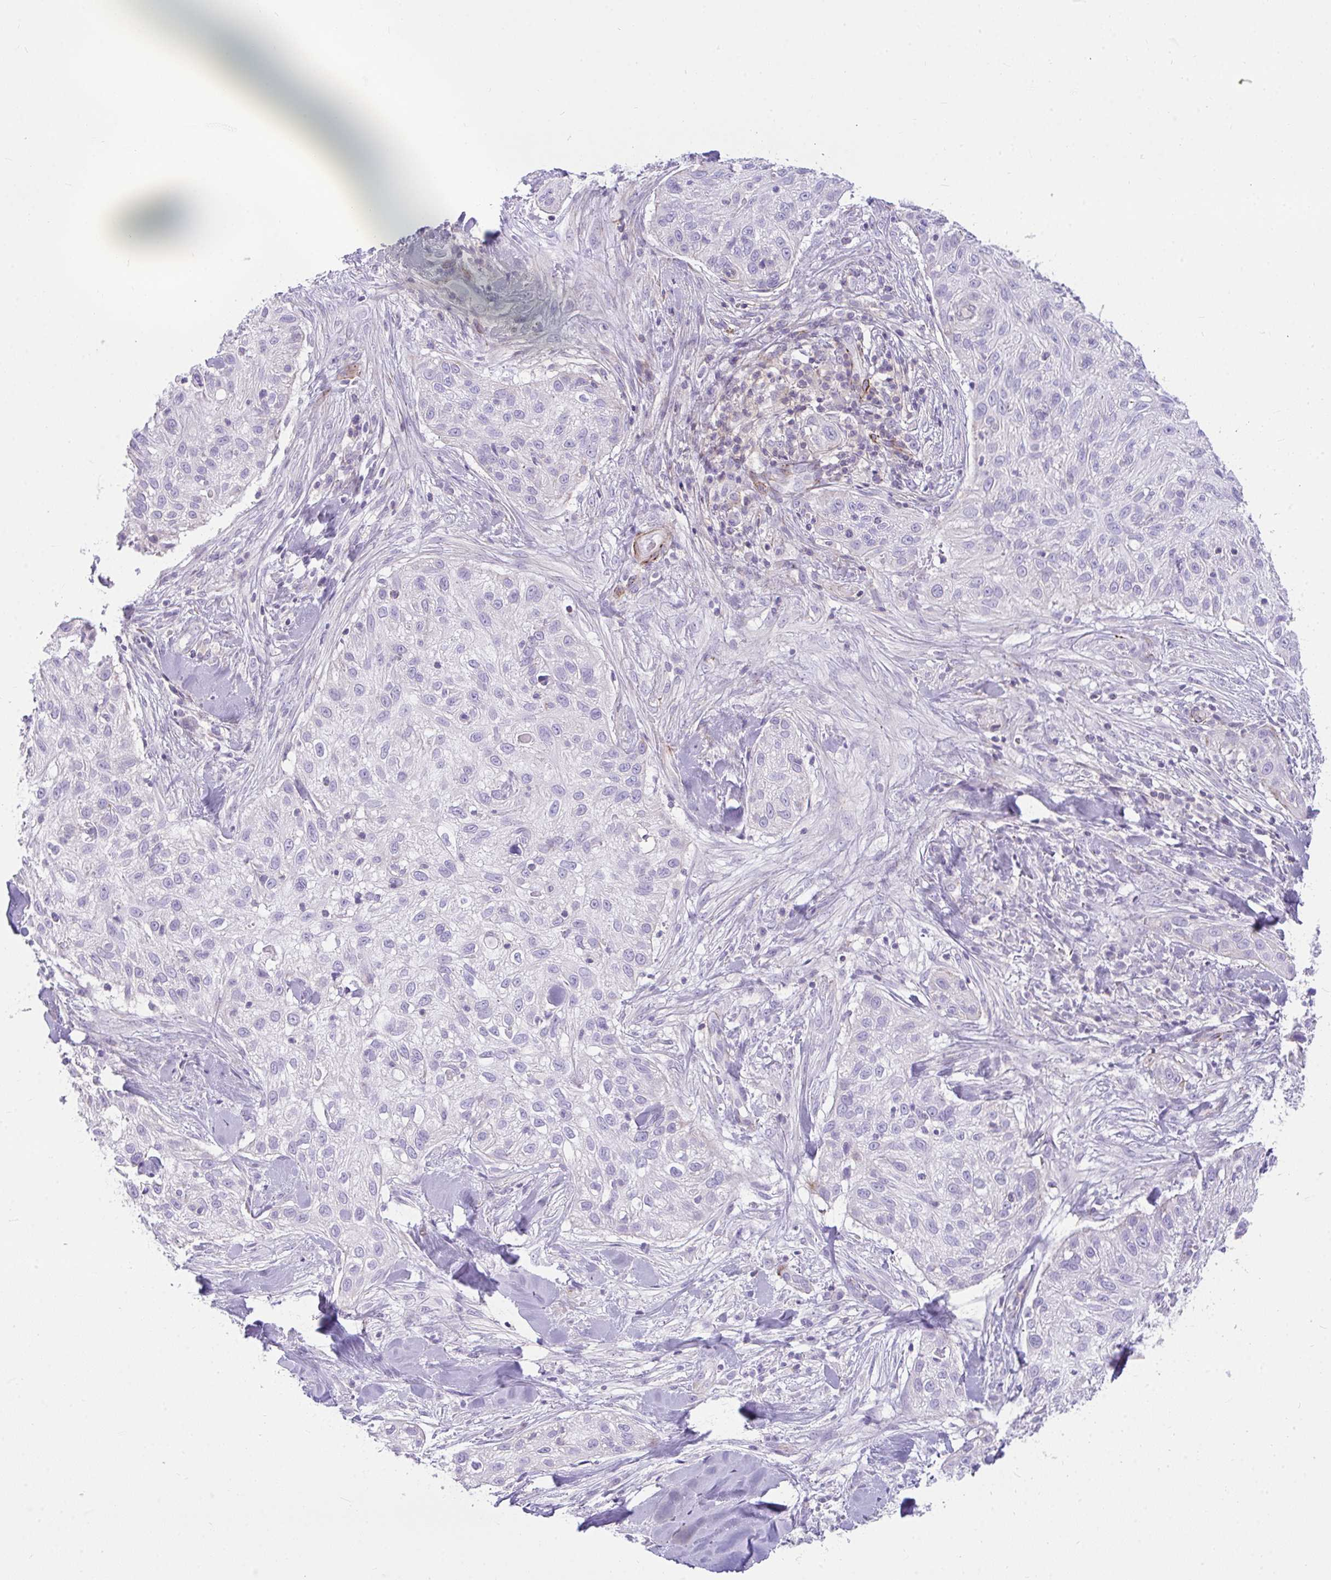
{"staining": {"intensity": "negative", "quantity": "none", "location": "none"}, "tissue": "skin cancer", "cell_type": "Tumor cells", "image_type": "cancer", "snomed": [{"axis": "morphology", "description": "Squamous cell carcinoma, NOS"}, {"axis": "topography", "description": "Skin"}], "caption": "Protein analysis of skin cancer shows no significant staining in tumor cells. Nuclei are stained in blue.", "gene": "CDRT15", "patient": {"sex": "male", "age": 82}}